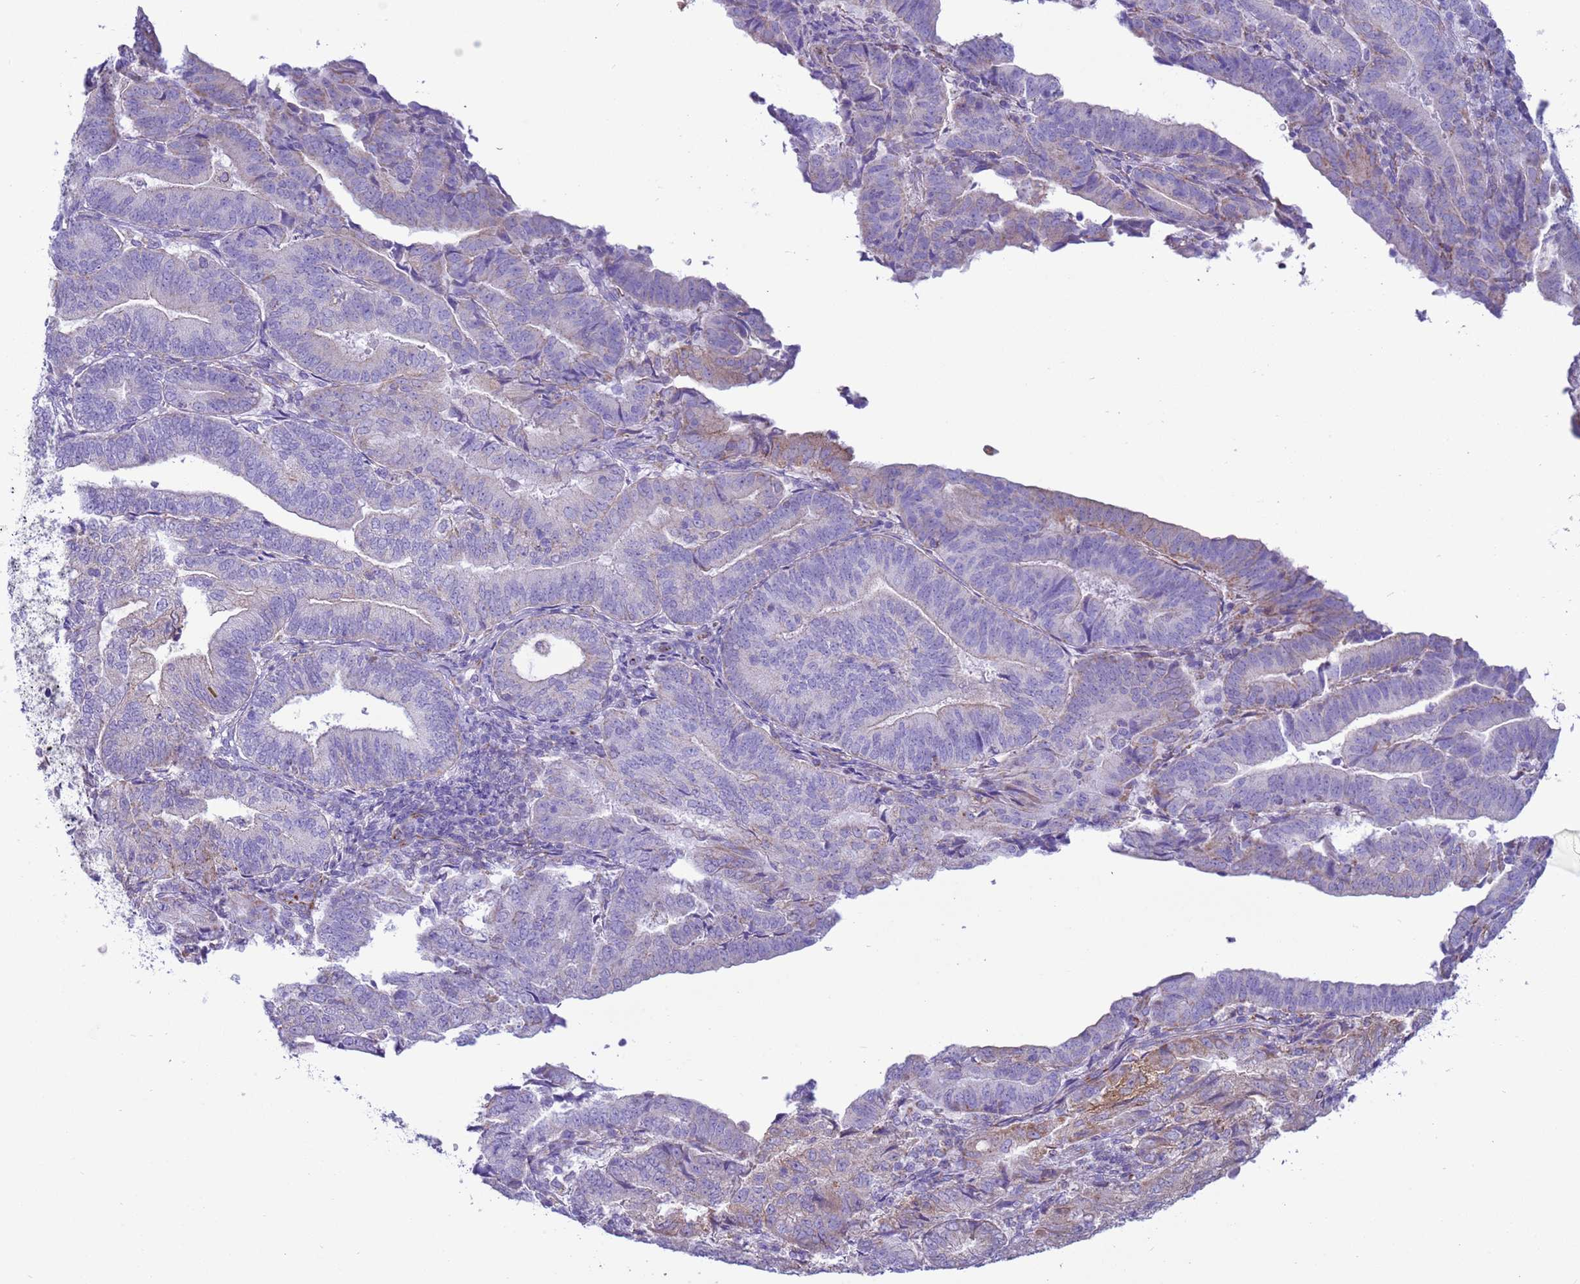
{"staining": {"intensity": "negative", "quantity": "none", "location": "none"}, "tissue": "endometrial cancer", "cell_type": "Tumor cells", "image_type": "cancer", "snomed": [{"axis": "morphology", "description": "Adenocarcinoma, NOS"}, {"axis": "topography", "description": "Endometrium"}], "caption": "High magnification brightfield microscopy of endometrial cancer stained with DAB (brown) and counterstained with hematoxylin (blue): tumor cells show no significant expression.", "gene": "NCALD", "patient": {"sex": "female", "age": 70}}